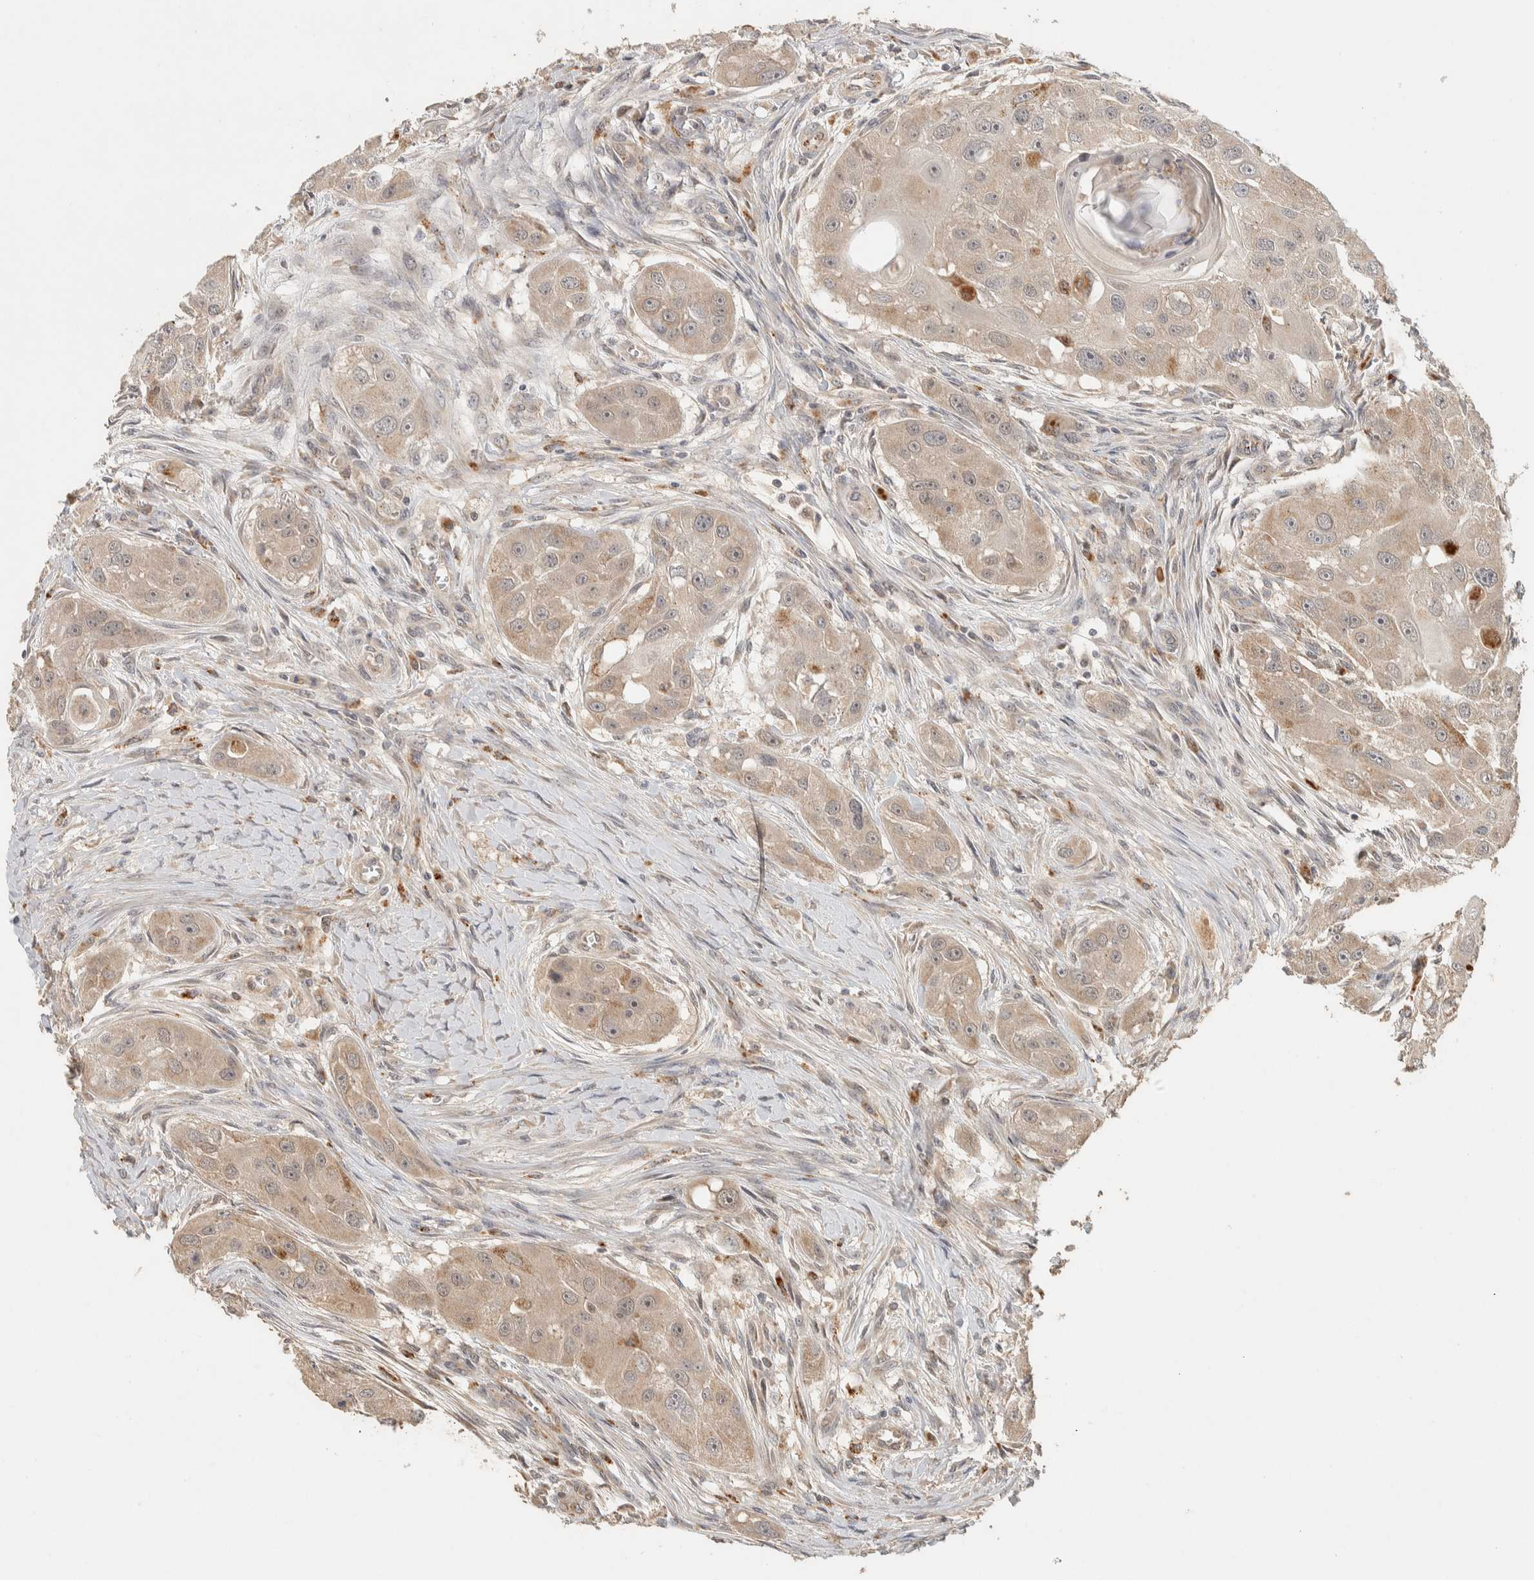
{"staining": {"intensity": "weak", "quantity": "25%-75%", "location": "cytoplasmic/membranous"}, "tissue": "head and neck cancer", "cell_type": "Tumor cells", "image_type": "cancer", "snomed": [{"axis": "morphology", "description": "Normal tissue, NOS"}, {"axis": "morphology", "description": "Squamous cell carcinoma, NOS"}, {"axis": "topography", "description": "Skeletal muscle"}, {"axis": "topography", "description": "Head-Neck"}], "caption": "Brown immunohistochemical staining in human head and neck squamous cell carcinoma demonstrates weak cytoplasmic/membranous expression in approximately 25%-75% of tumor cells.", "gene": "ITPA", "patient": {"sex": "male", "age": 51}}